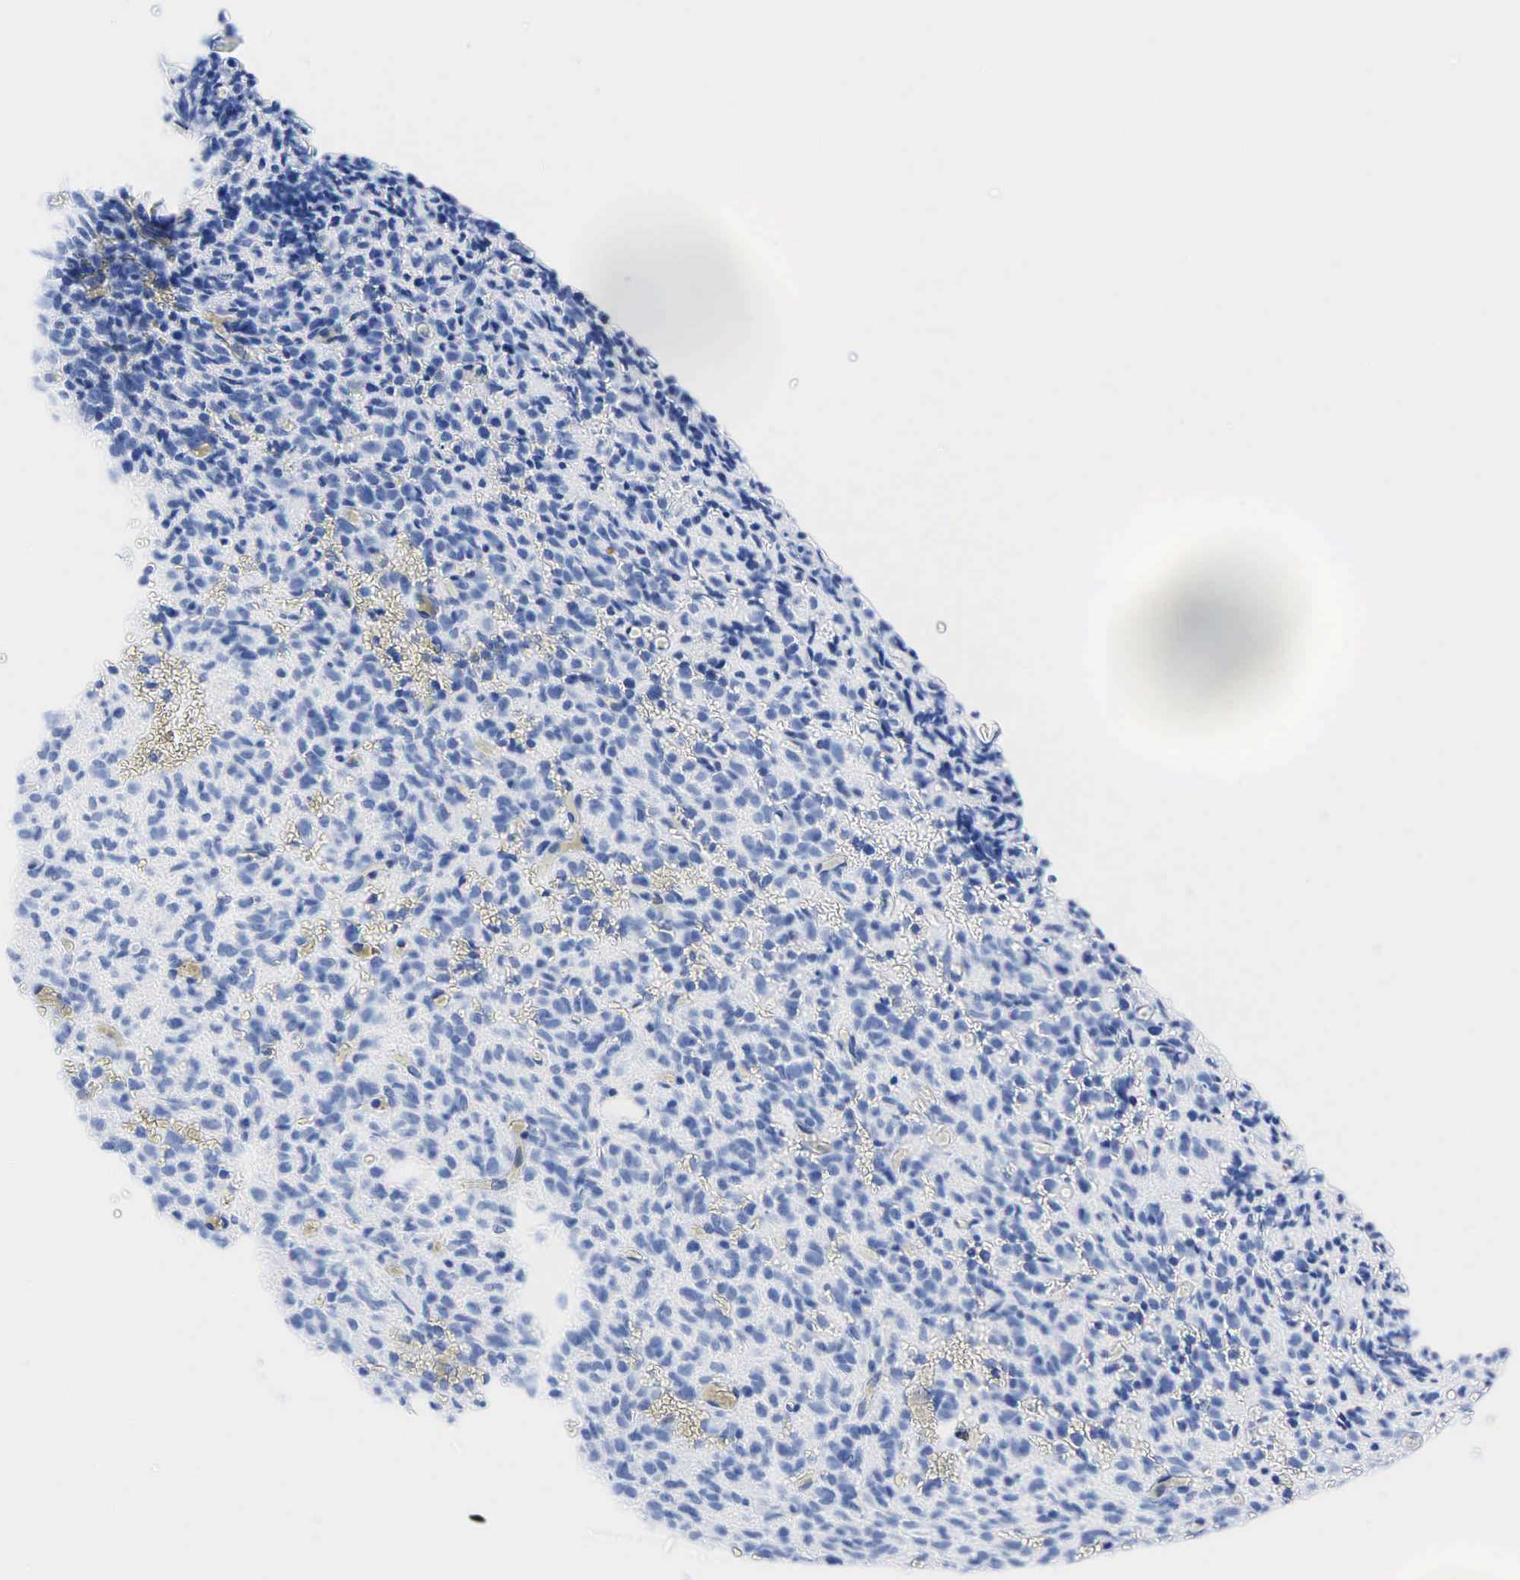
{"staining": {"intensity": "negative", "quantity": "none", "location": "none"}, "tissue": "glioma", "cell_type": "Tumor cells", "image_type": "cancer", "snomed": [{"axis": "morphology", "description": "Glioma, malignant, High grade"}, {"axis": "topography", "description": "Brain"}], "caption": "Immunohistochemistry (IHC) of malignant high-grade glioma reveals no staining in tumor cells.", "gene": "INHA", "patient": {"sex": "male", "age": 56}}